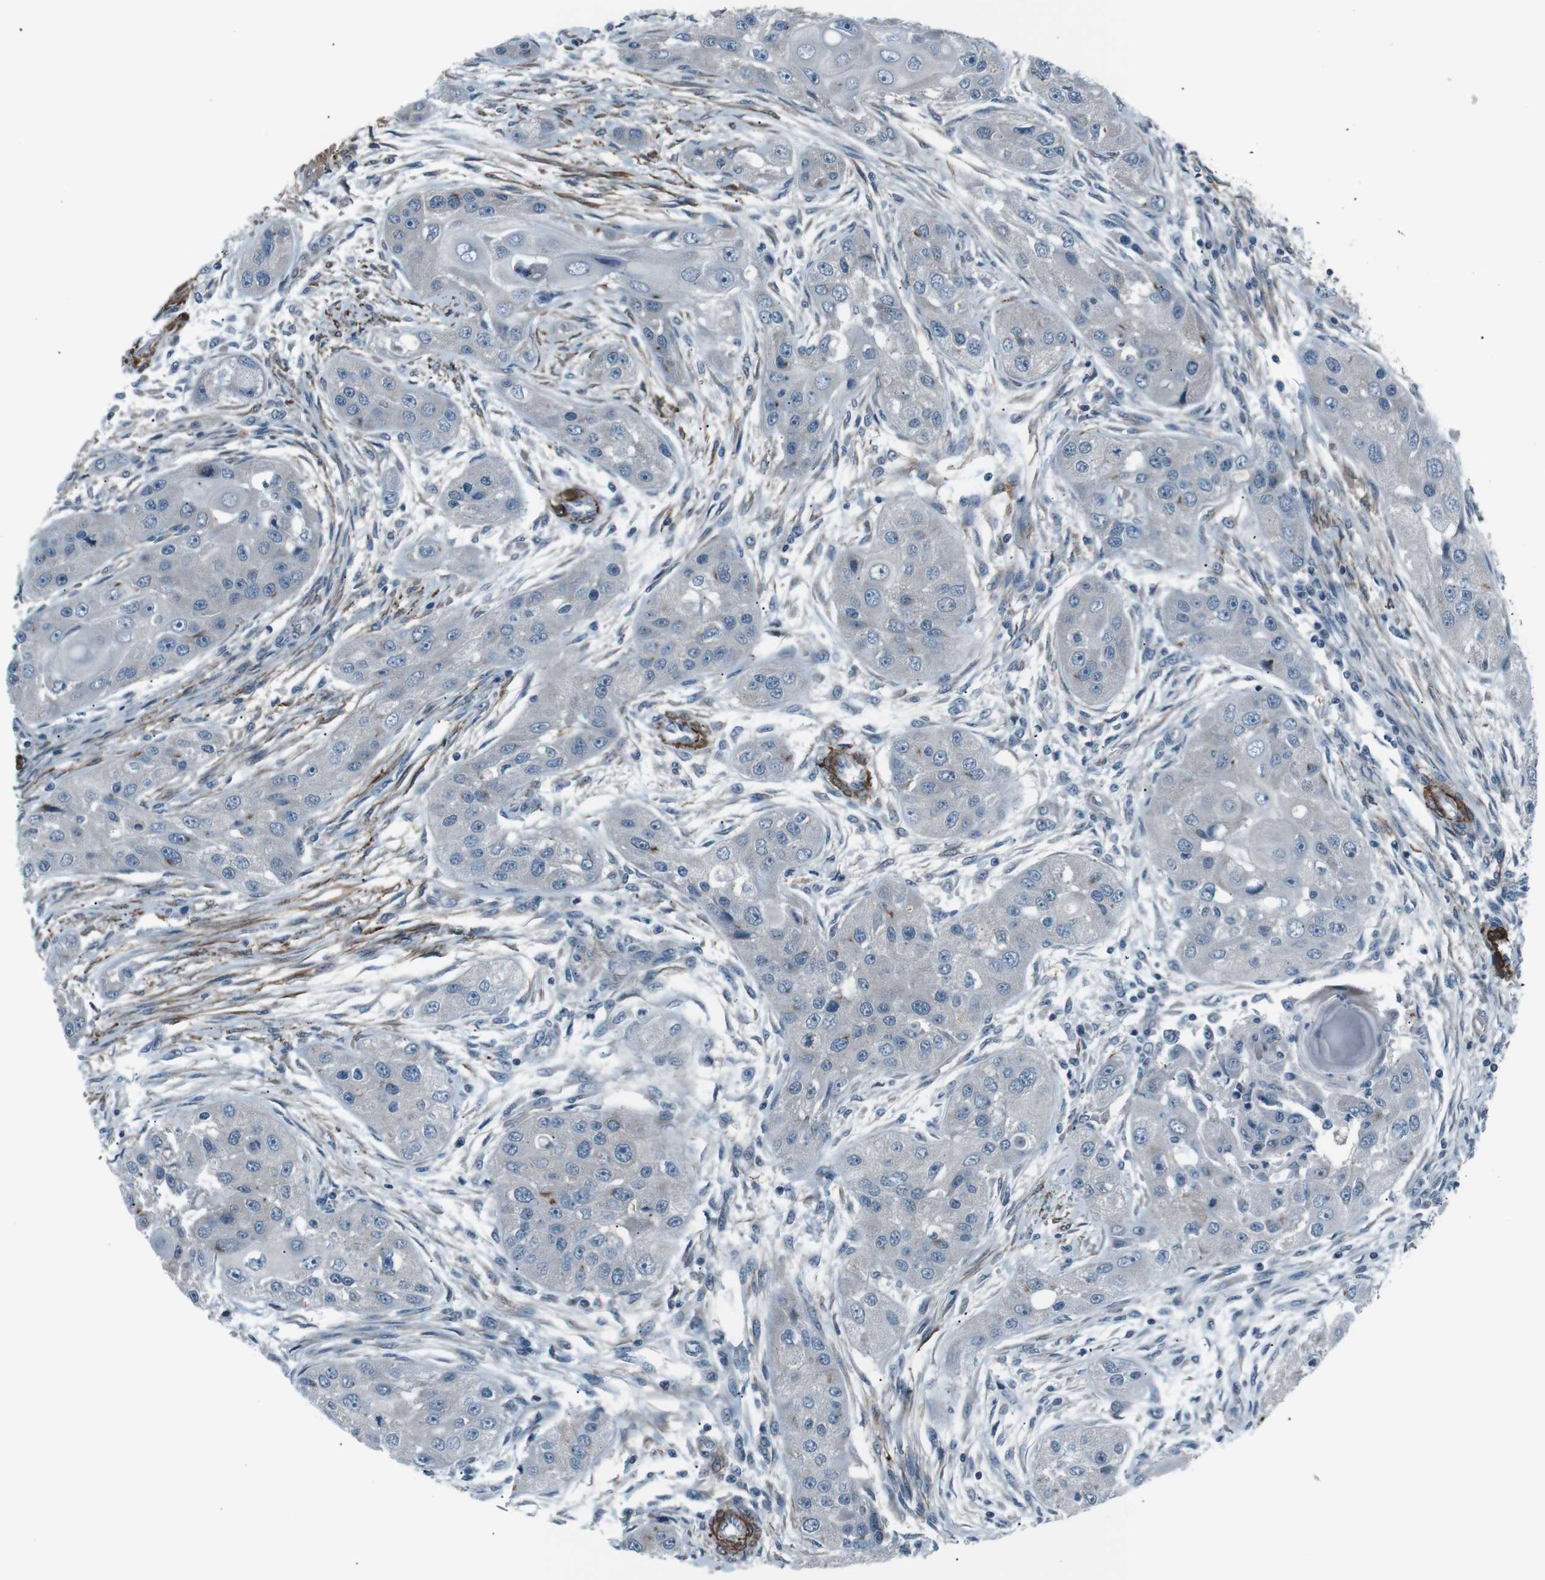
{"staining": {"intensity": "negative", "quantity": "none", "location": "none"}, "tissue": "head and neck cancer", "cell_type": "Tumor cells", "image_type": "cancer", "snomed": [{"axis": "morphology", "description": "Normal tissue, NOS"}, {"axis": "morphology", "description": "Squamous cell carcinoma, NOS"}, {"axis": "topography", "description": "Skeletal muscle"}, {"axis": "topography", "description": "Head-Neck"}], "caption": "DAB (3,3'-diaminobenzidine) immunohistochemical staining of human head and neck cancer displays no significant expression in tumor cells.", "gene": "PDLIM5", "patient": {"sex": "male", "age": 51}}